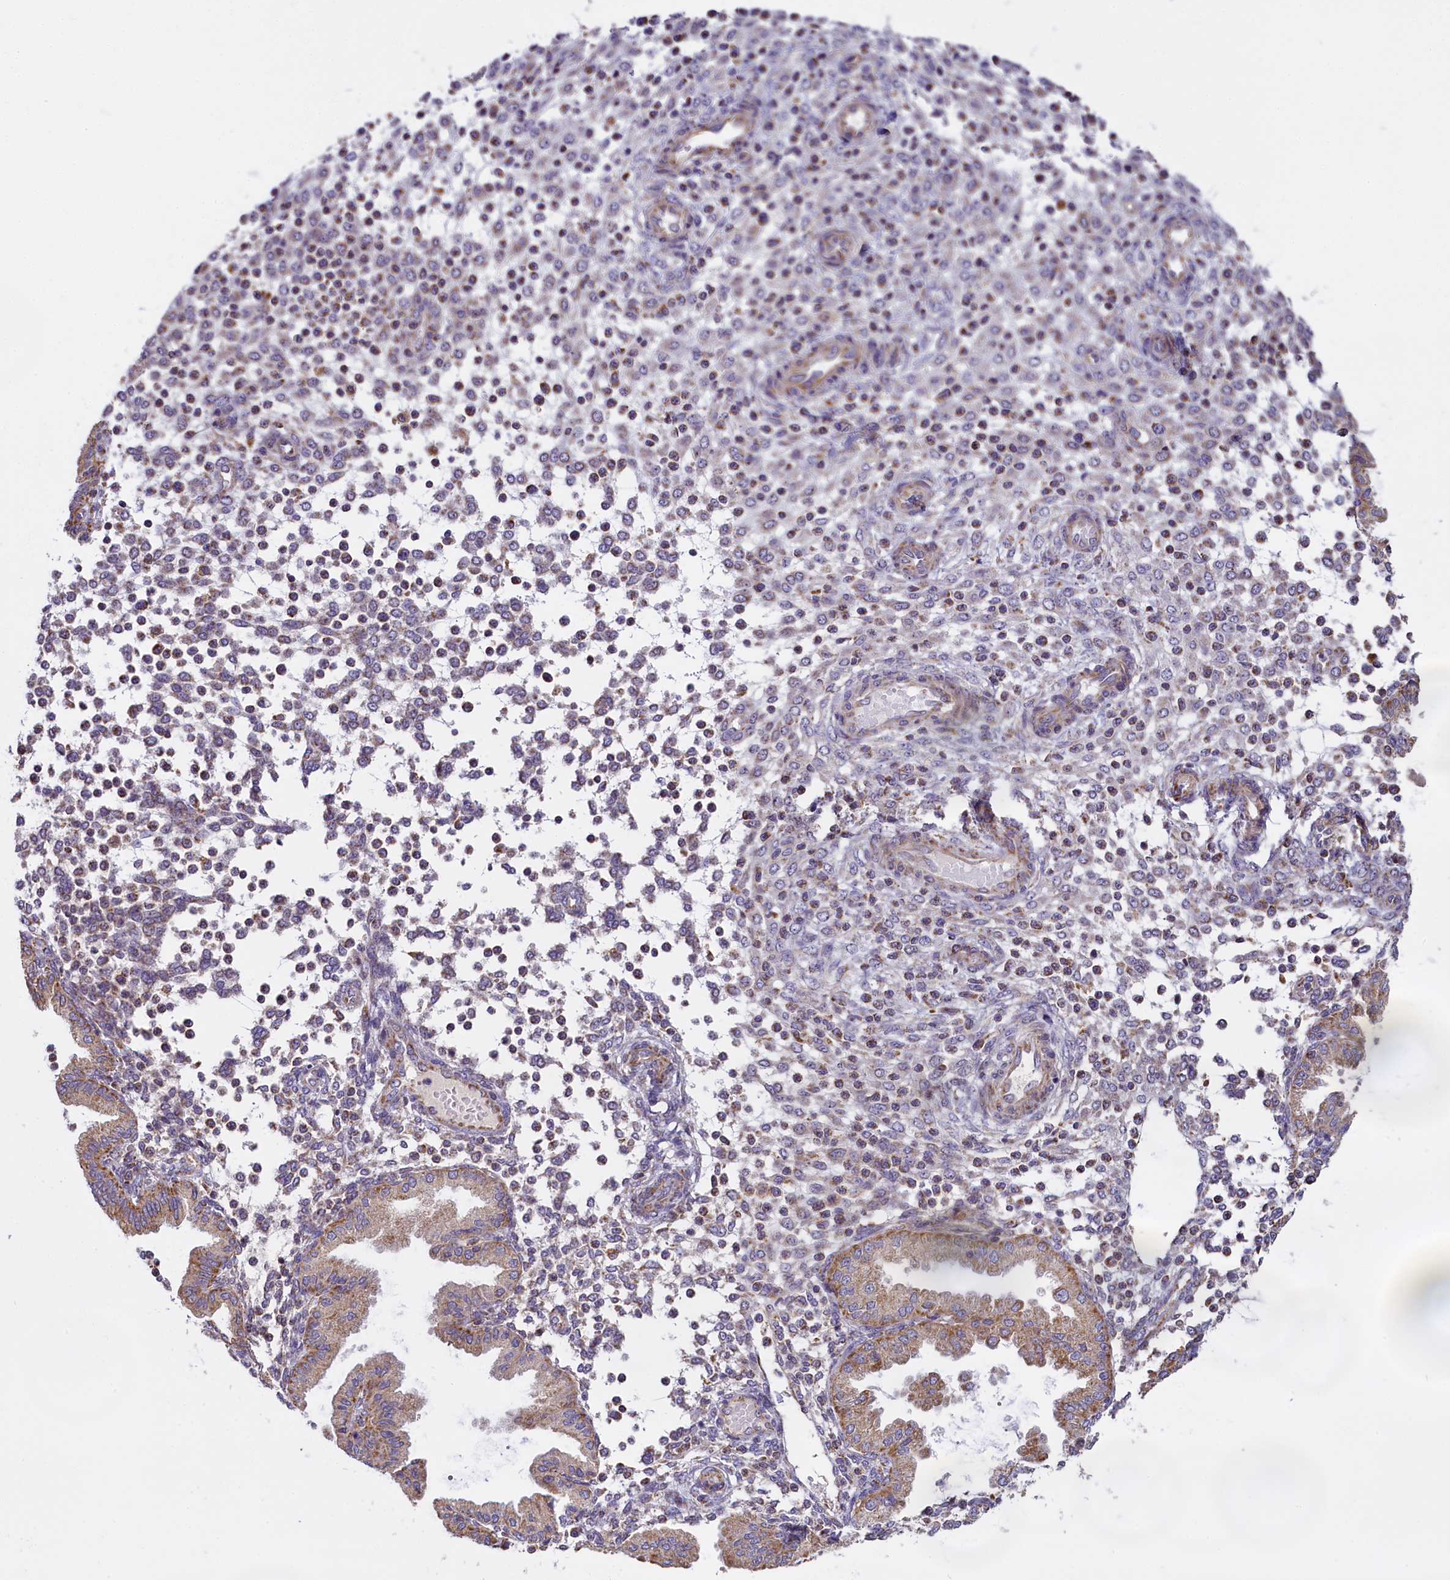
{"staining": {"intensity": "weak", "quantity": "<25%", "location": "cytoplasmic/membranous"}, "tissue": "endometrium", "cell_type": "Cells in endometrial stroma", "image_type": "normal", "snomed": [{"axis": "morphology", "description": "Normal tissue, NOS"}, {"axis": "topography", "description": "Endometrium"}], "caption": "IHC histopathology image of benign endometrium stained for a protein (brown), which displays no positivity in cells in endometrial stroma.", "gene": "GLRX5", "patient": {"sex": "female", "age": 53}}